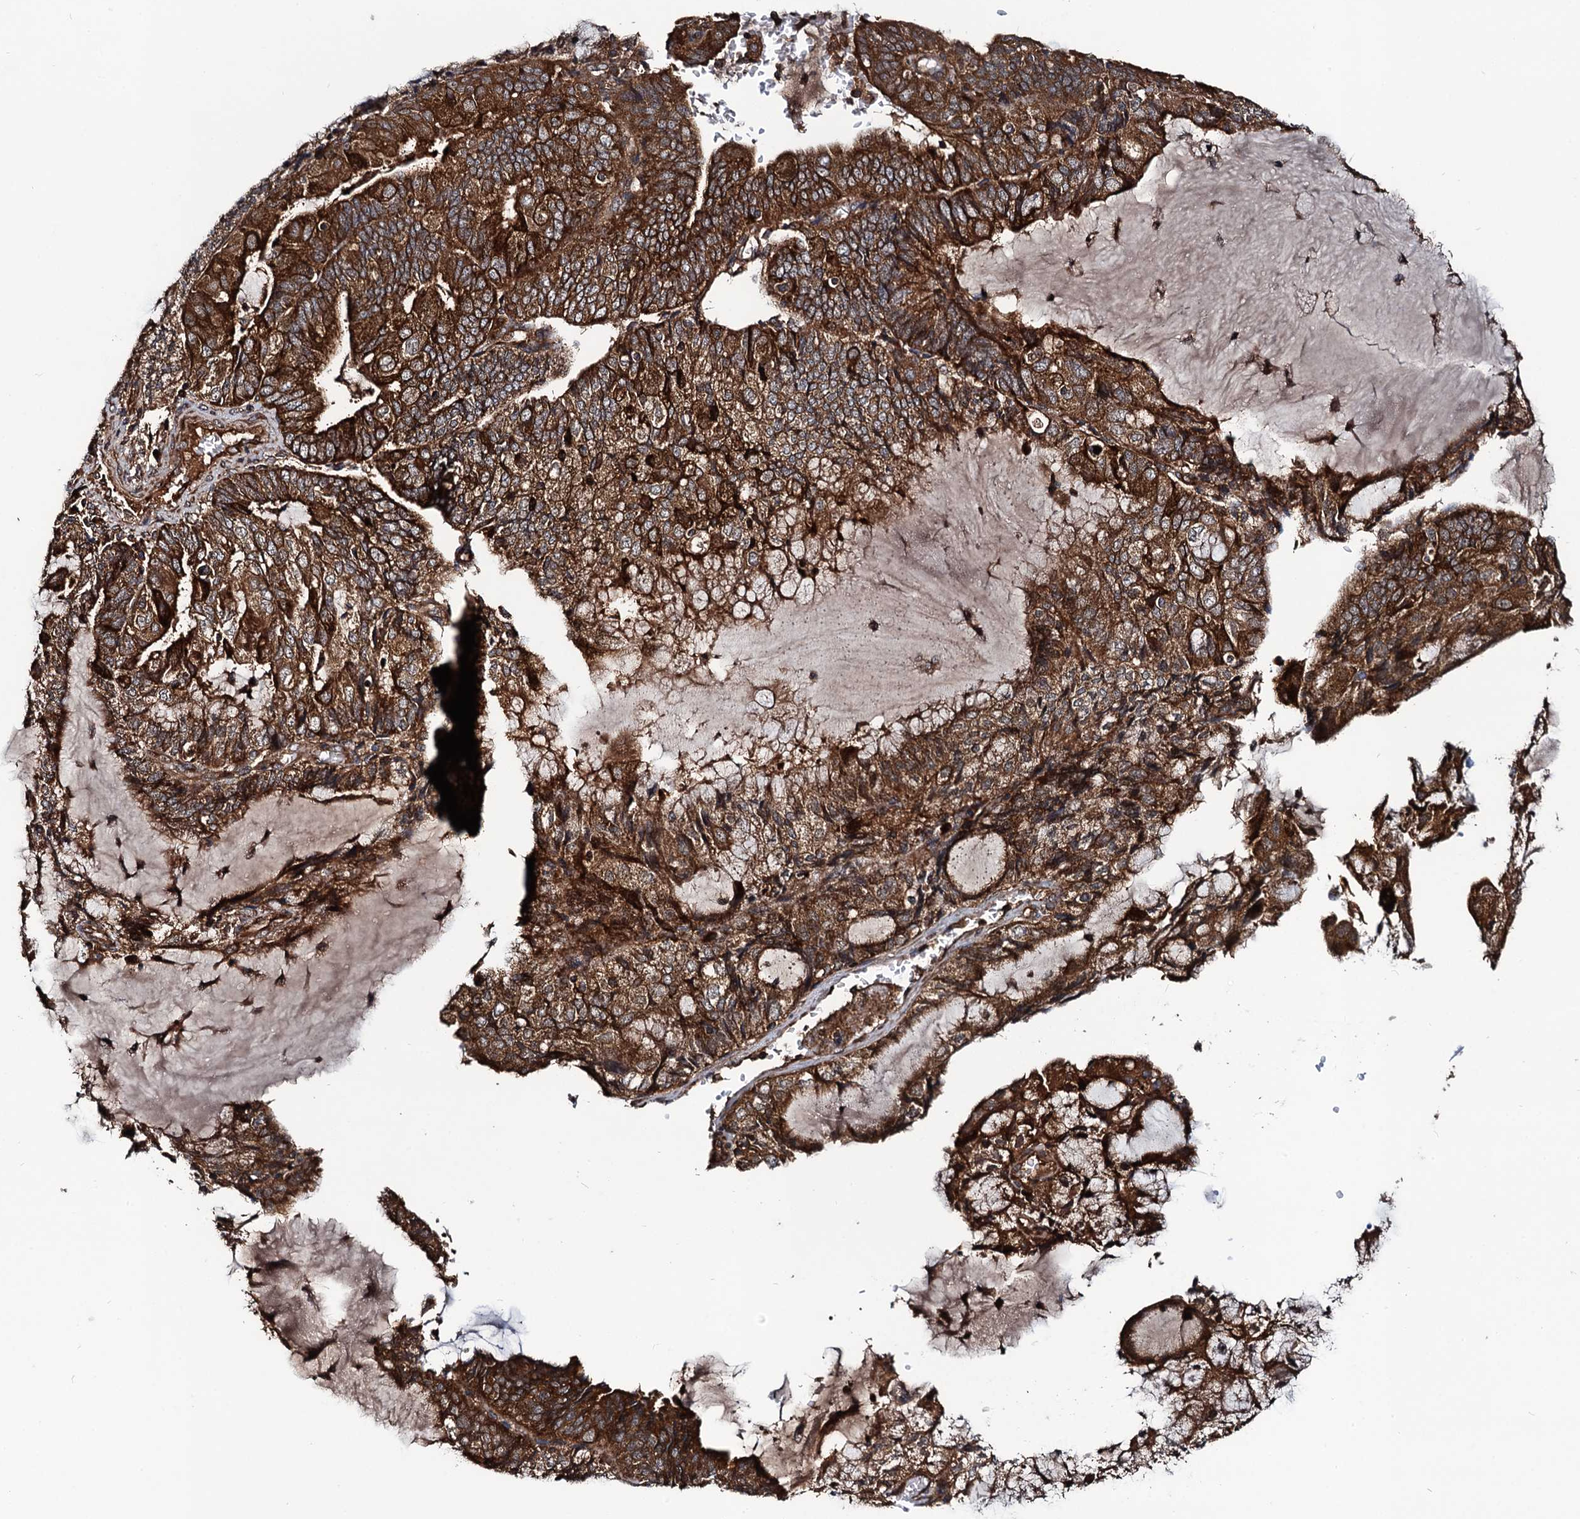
{"staining": {"intensity": "strong", "quantity": ">75%", "location": "cytoplasmic/membranous"}, "tissue": "endometrial cancer", "cell_type": "Tumor cells", "image_type": "cancer", "snomed": [{"axis": "morphology", "description": "Adenocarcinoma, NOS"}, {"axis": "topography", "description": "Endometrium"}], "caption": "A micrograph of human adenocarcinoma (endometrial) stained for a protein shows strong cytoplasmic/membranous brown staining in tumor cells.", "gene": "NEK1", "patient": {"sex": "female", "age": 81}}